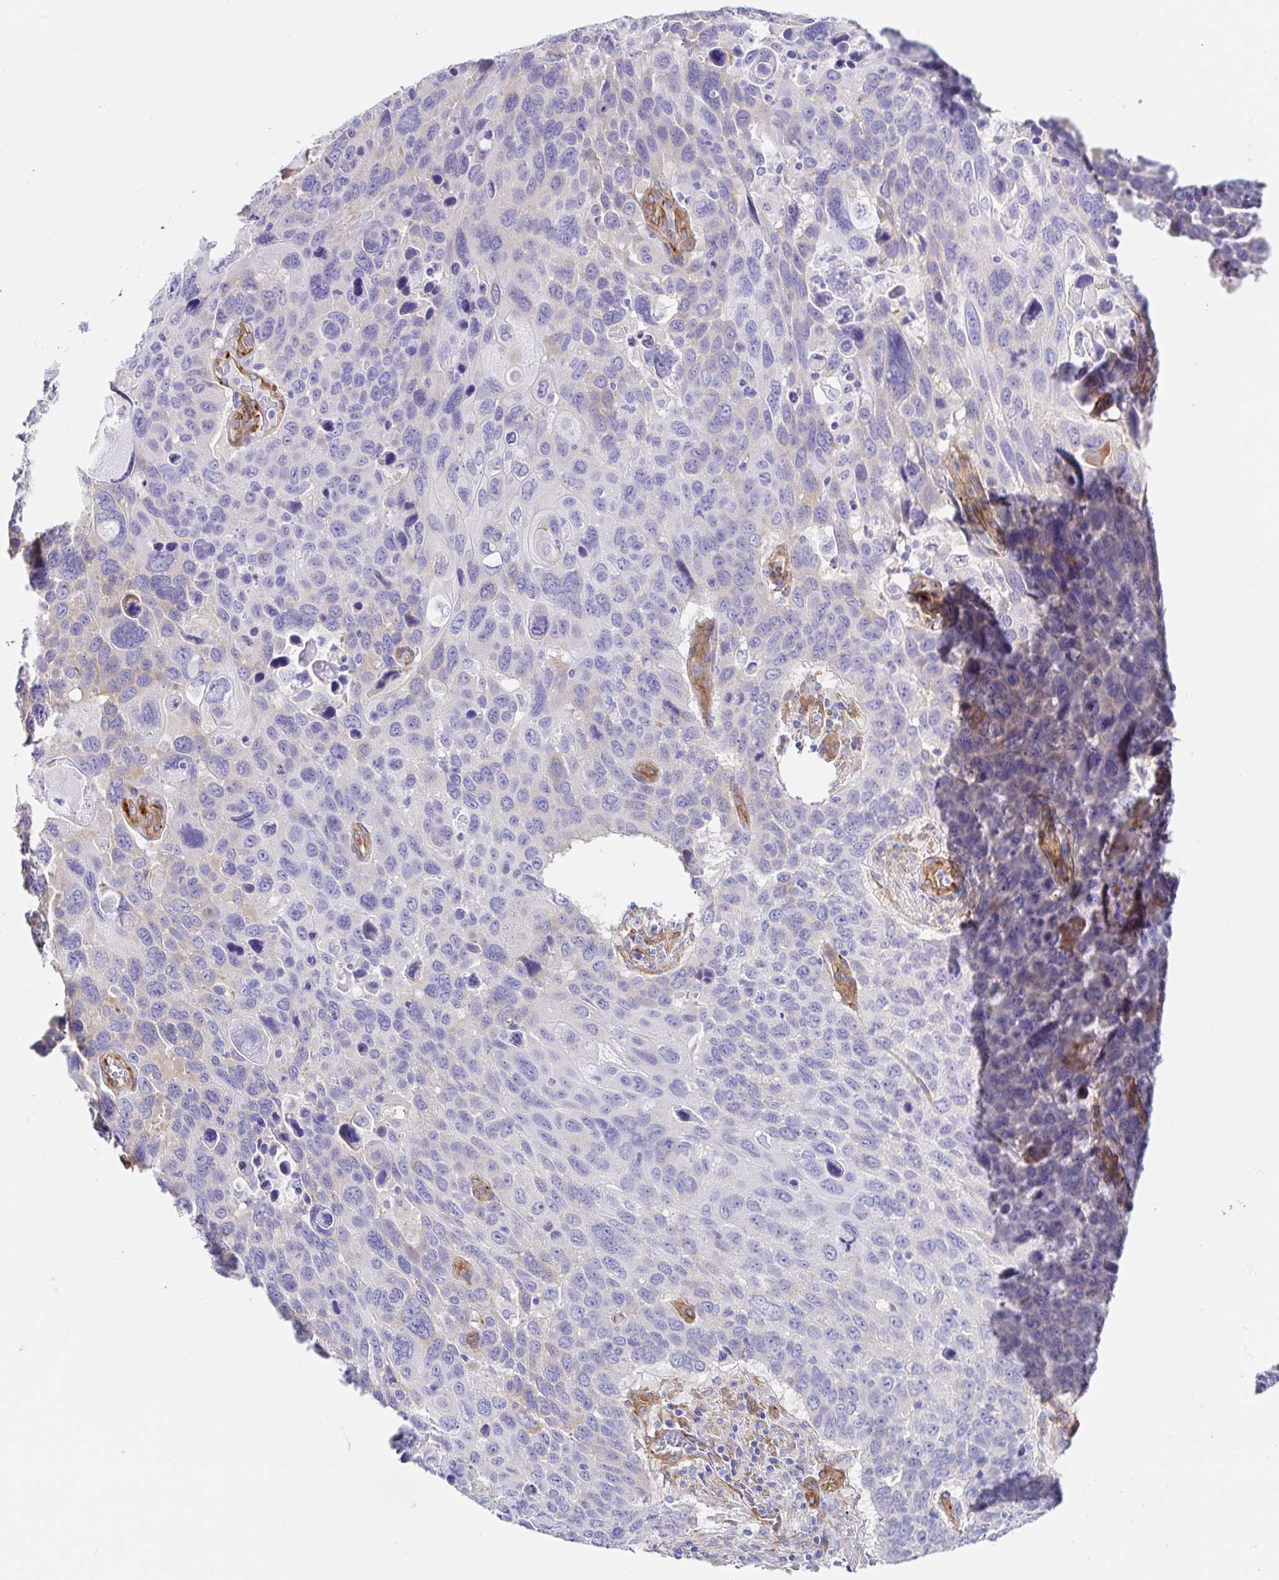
{"staining": {"intensity": "negative", "quantity": "none", "location": "none"}, "tissue": "lung cancer", "cell_type": "Tumor cells", "image_type": "cancer", "snomed": [{"axis": "morphology", "description": "Squamous cell carcinoma, NOS"}, {"axis": "topography", "description": "Lung"}], "caption": "DAB (3,3'-diaminobenzidine) immunohistochemical staining of human lung squamous cell carcinoma displays no significant staining in tumor cells.", "gene": "DOCK1", "patient": {"sex": "male", "age": 68}}